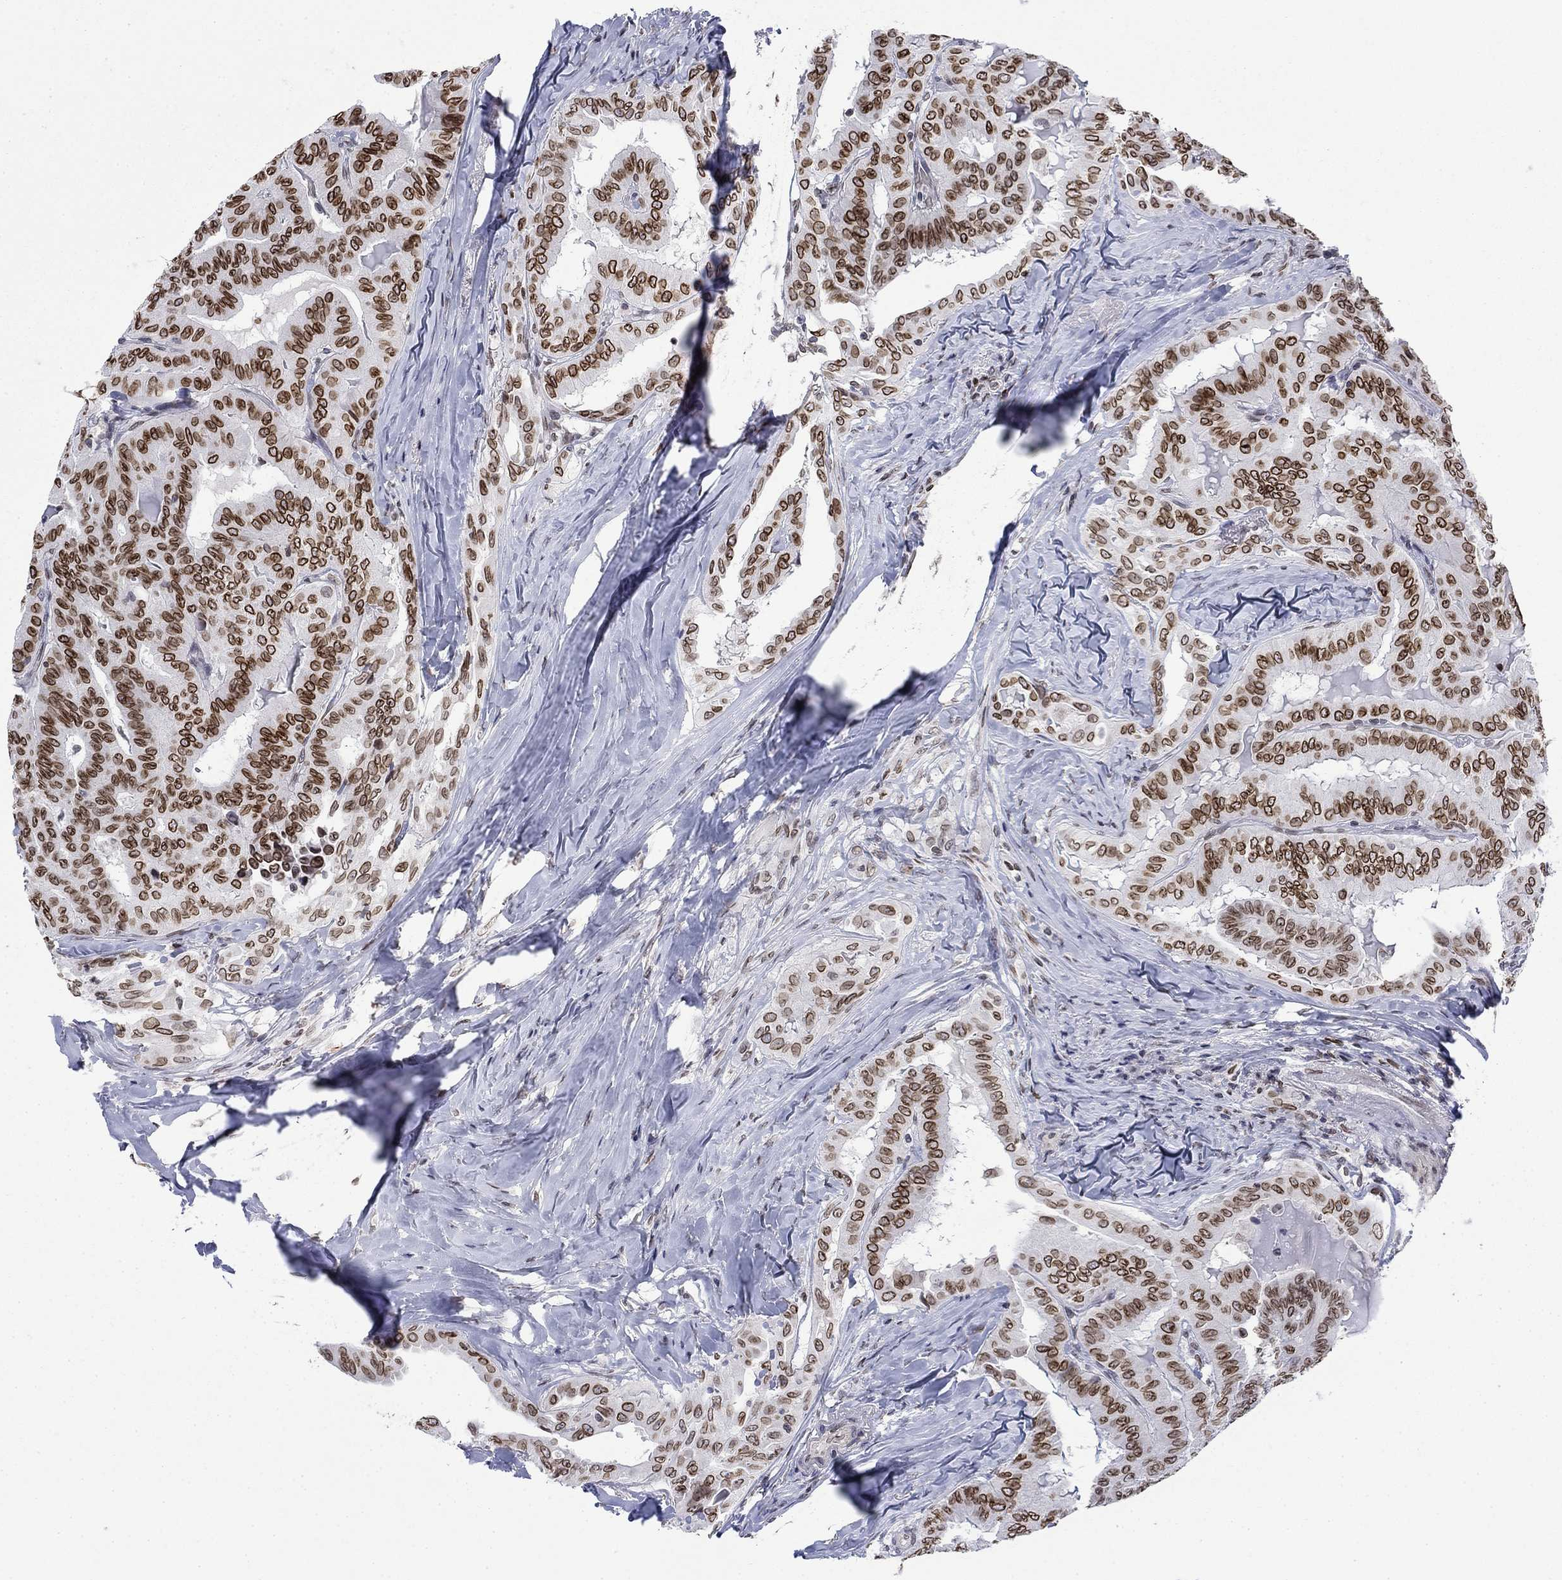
{"staining": {"intensity": "strong", "quantity": ">75%", "location": "cytoplasmic/membranous,nuclear"}, "tissue": "thyroid cancer", "cell_type": "Tumor cells", "image_type": "cancer", "snomed": [{"axis": "morphology", "description": "Papillary adenocarcinoma, NOS"}, {"axis": "topography", "description": "Thyroid gland"}], "caption": "Protein staining exhibits strong cytoplasmic/membranous and nuclear staining in approximately >75% of tumor cells in thyroid cancer (papillary adenocarcinoma).", "gene": "TOR1AIP1", "patient": {"sex": "female", "age": 68}}